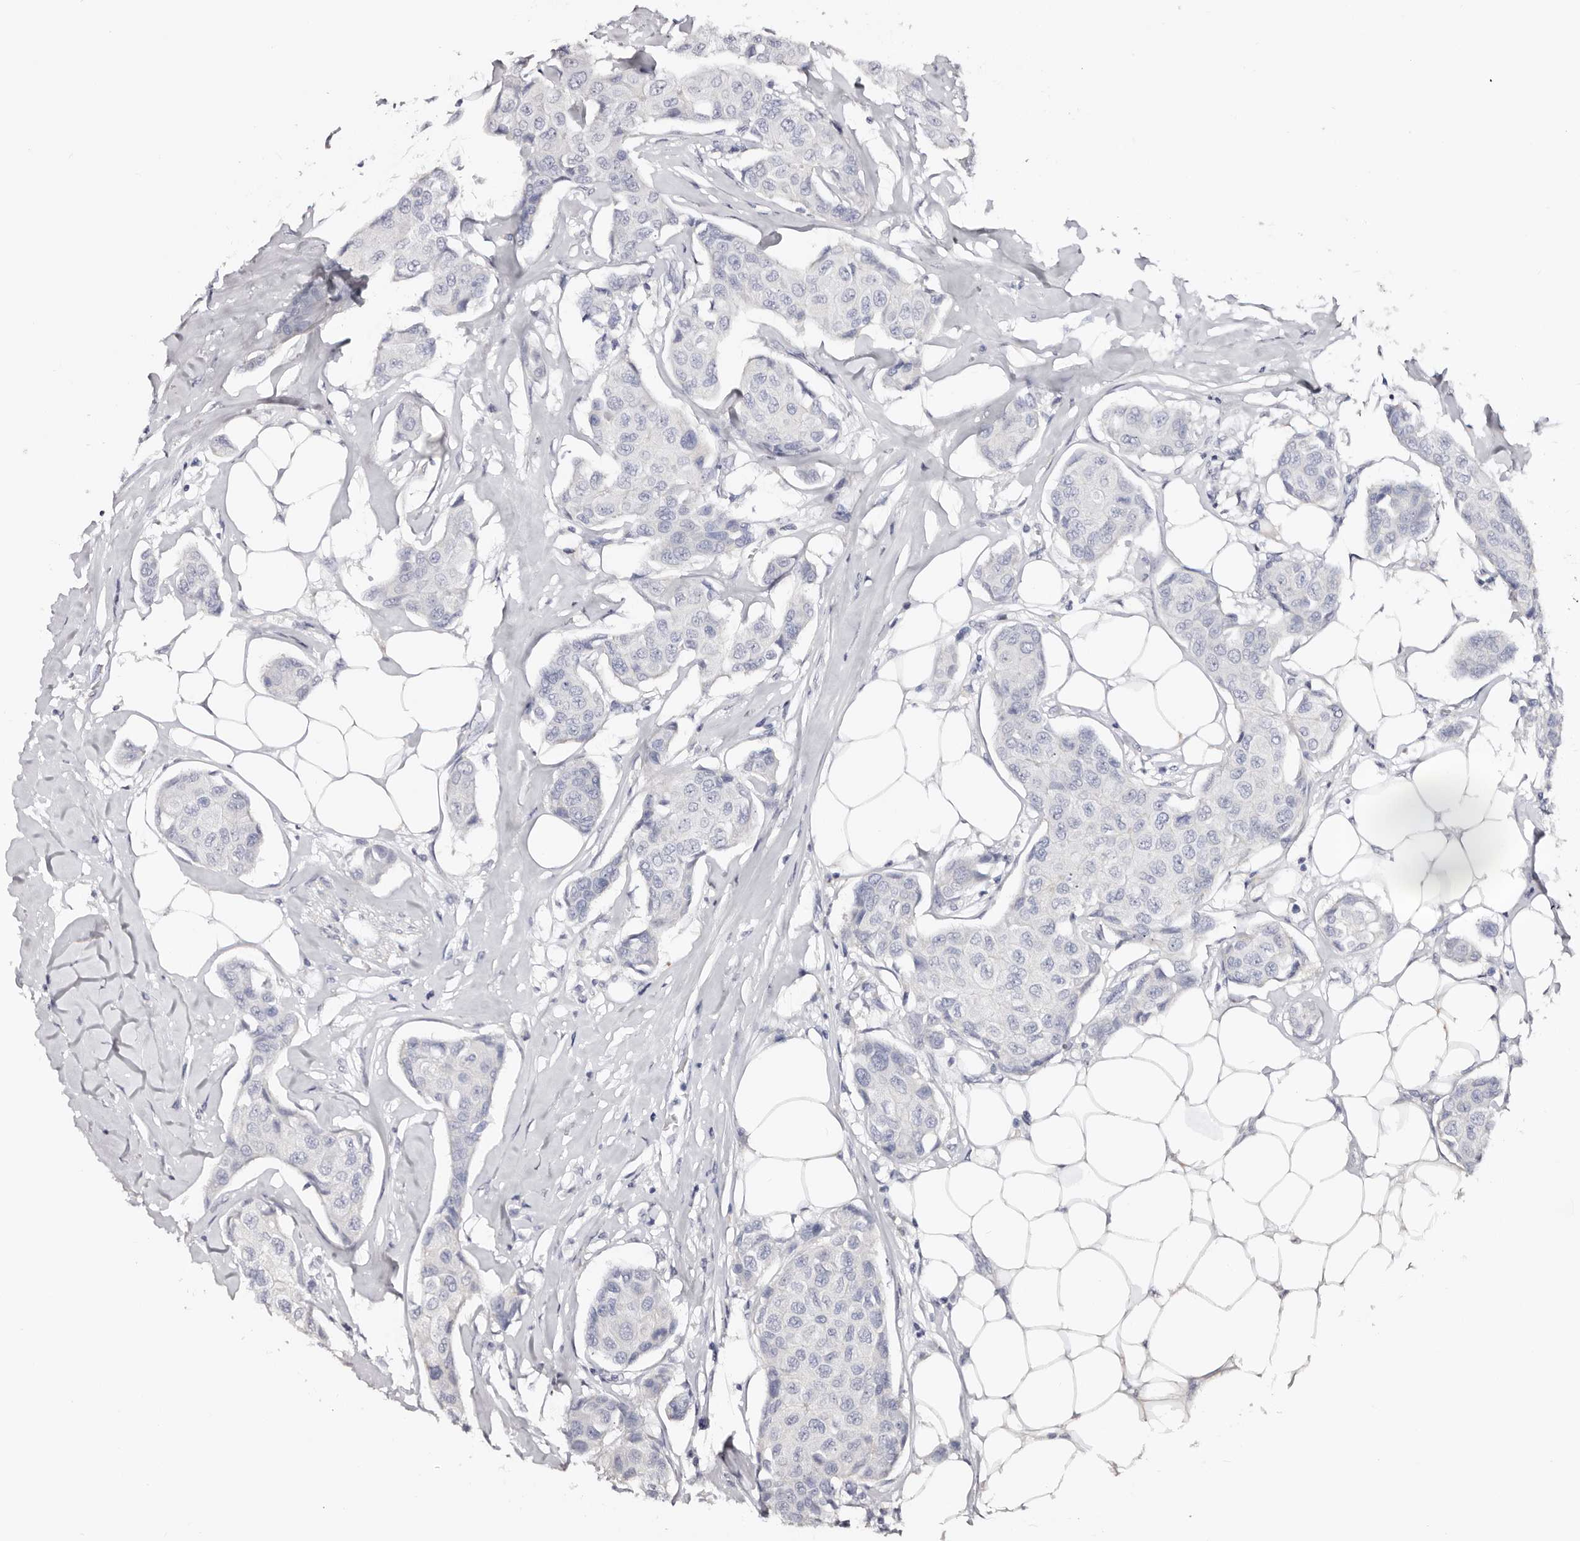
{"staining": {"intensity": "negative", "quantity": "none", "location": "none"}, "tissue": "breast cancer", "cell_type": "Tumor cells", "image_type": "cancer", "snomed": [{"axis": "morphology", "description": "Duct carcinoma"}, {"axis": "topography", "description": "Breast"}], "caption": "Breast cancer (intraductal carcinoma) stained for a protein using immunohistochemistry reveals no expression tumor cells.", "gene": "AKNAD1", "patient": {"sex": "female", "age": 80}}